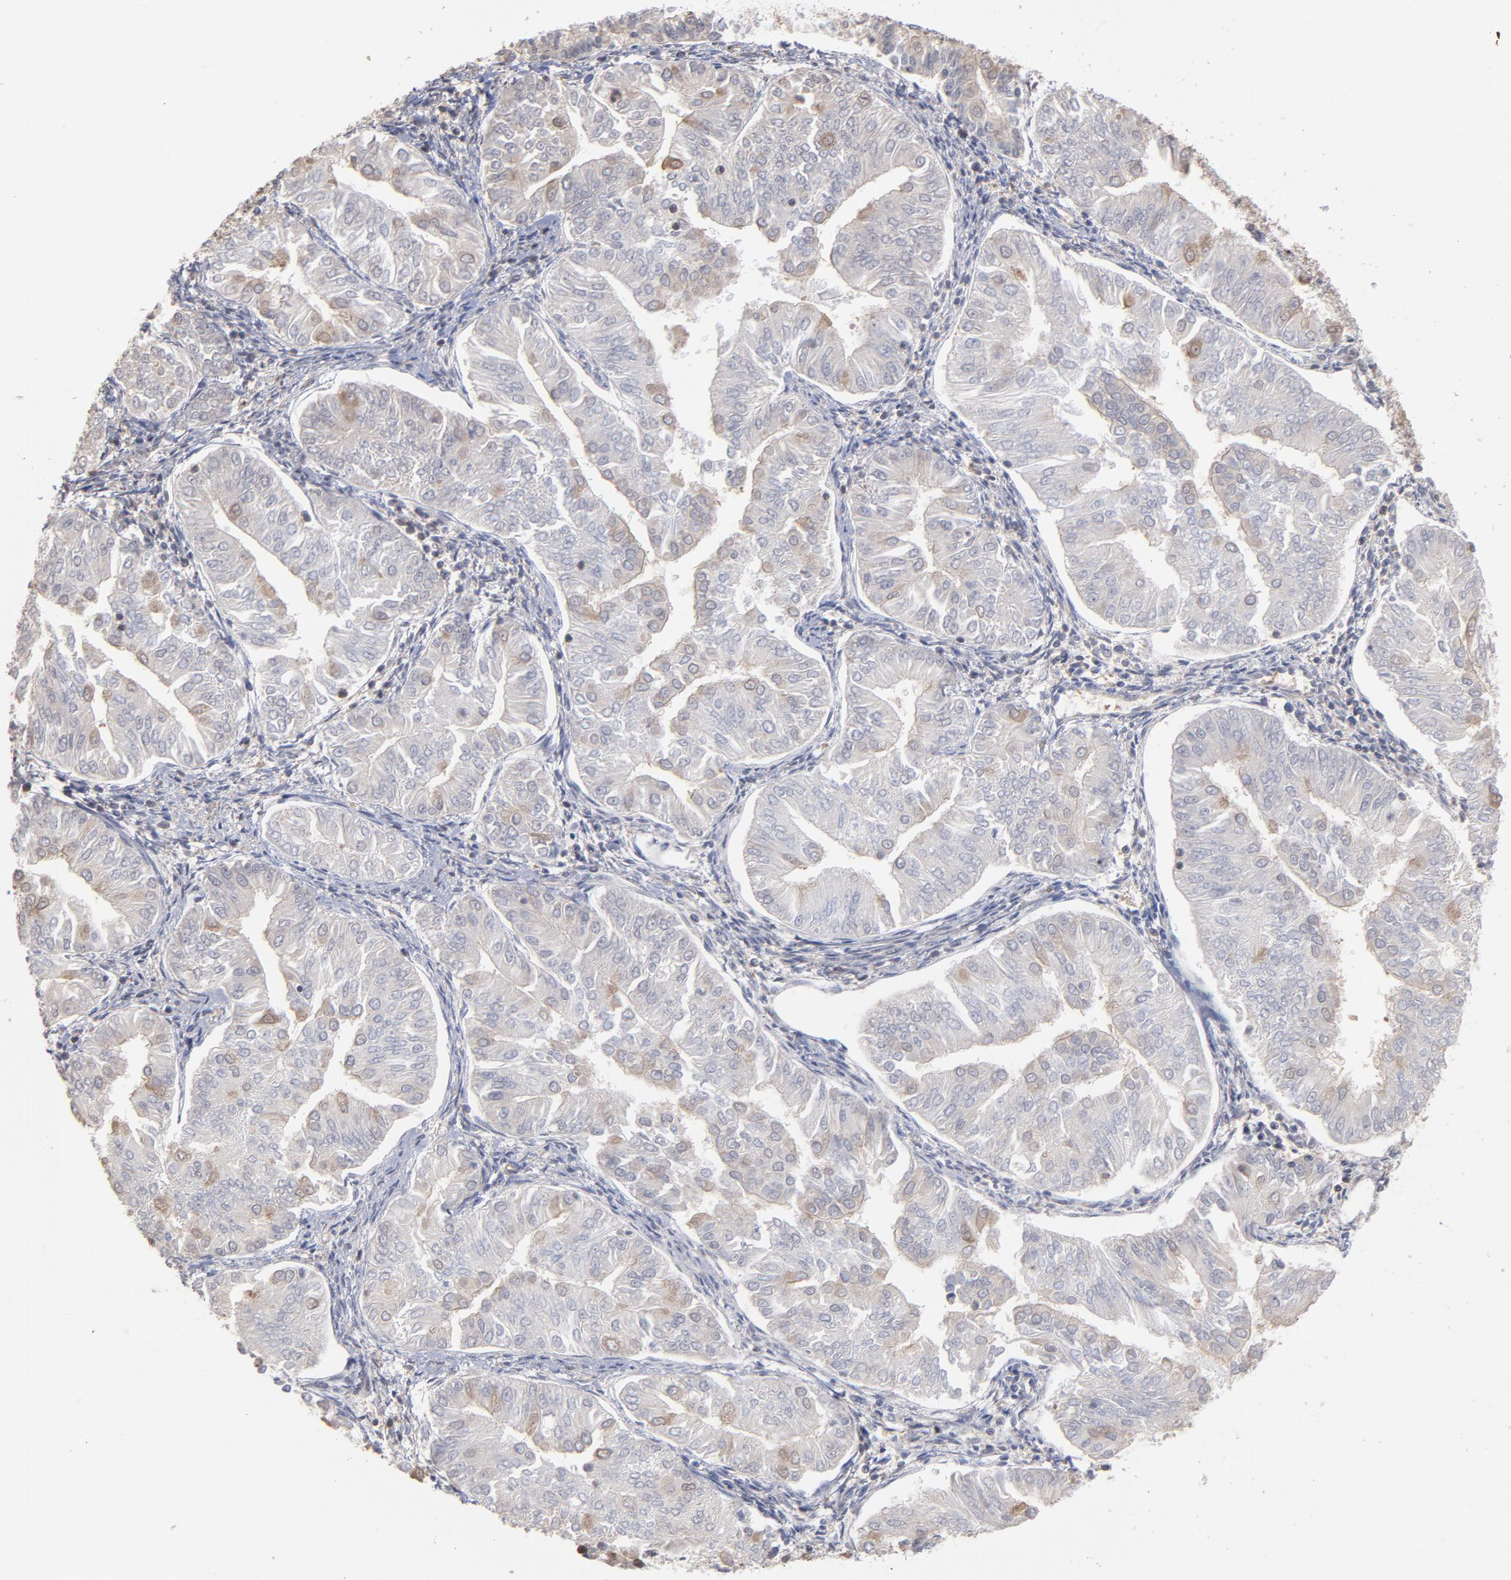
{"staining": {"intensity": "moderate", "quantity": "25%-75%", "location": "cytoplasmic/membranous"}, "tissue": "endometrial cancer", "cell_type": "Tumor cells", "image_type": "cancer", "snomed": [{"axis": "morphology", "description": "Adenocarcinoma, NOS"}, {"axis": "topography", "description": "Endometrium"}], "caption": "The photomicrograph shows staining of endometrial cancer, revealing moderate cytoplasmic/membranous protein expression (brown color) within tumor cells. Nuclei are stained in blue.", "gene": "MAP2K2", "patient": {"sex": "female", "age": 53}}